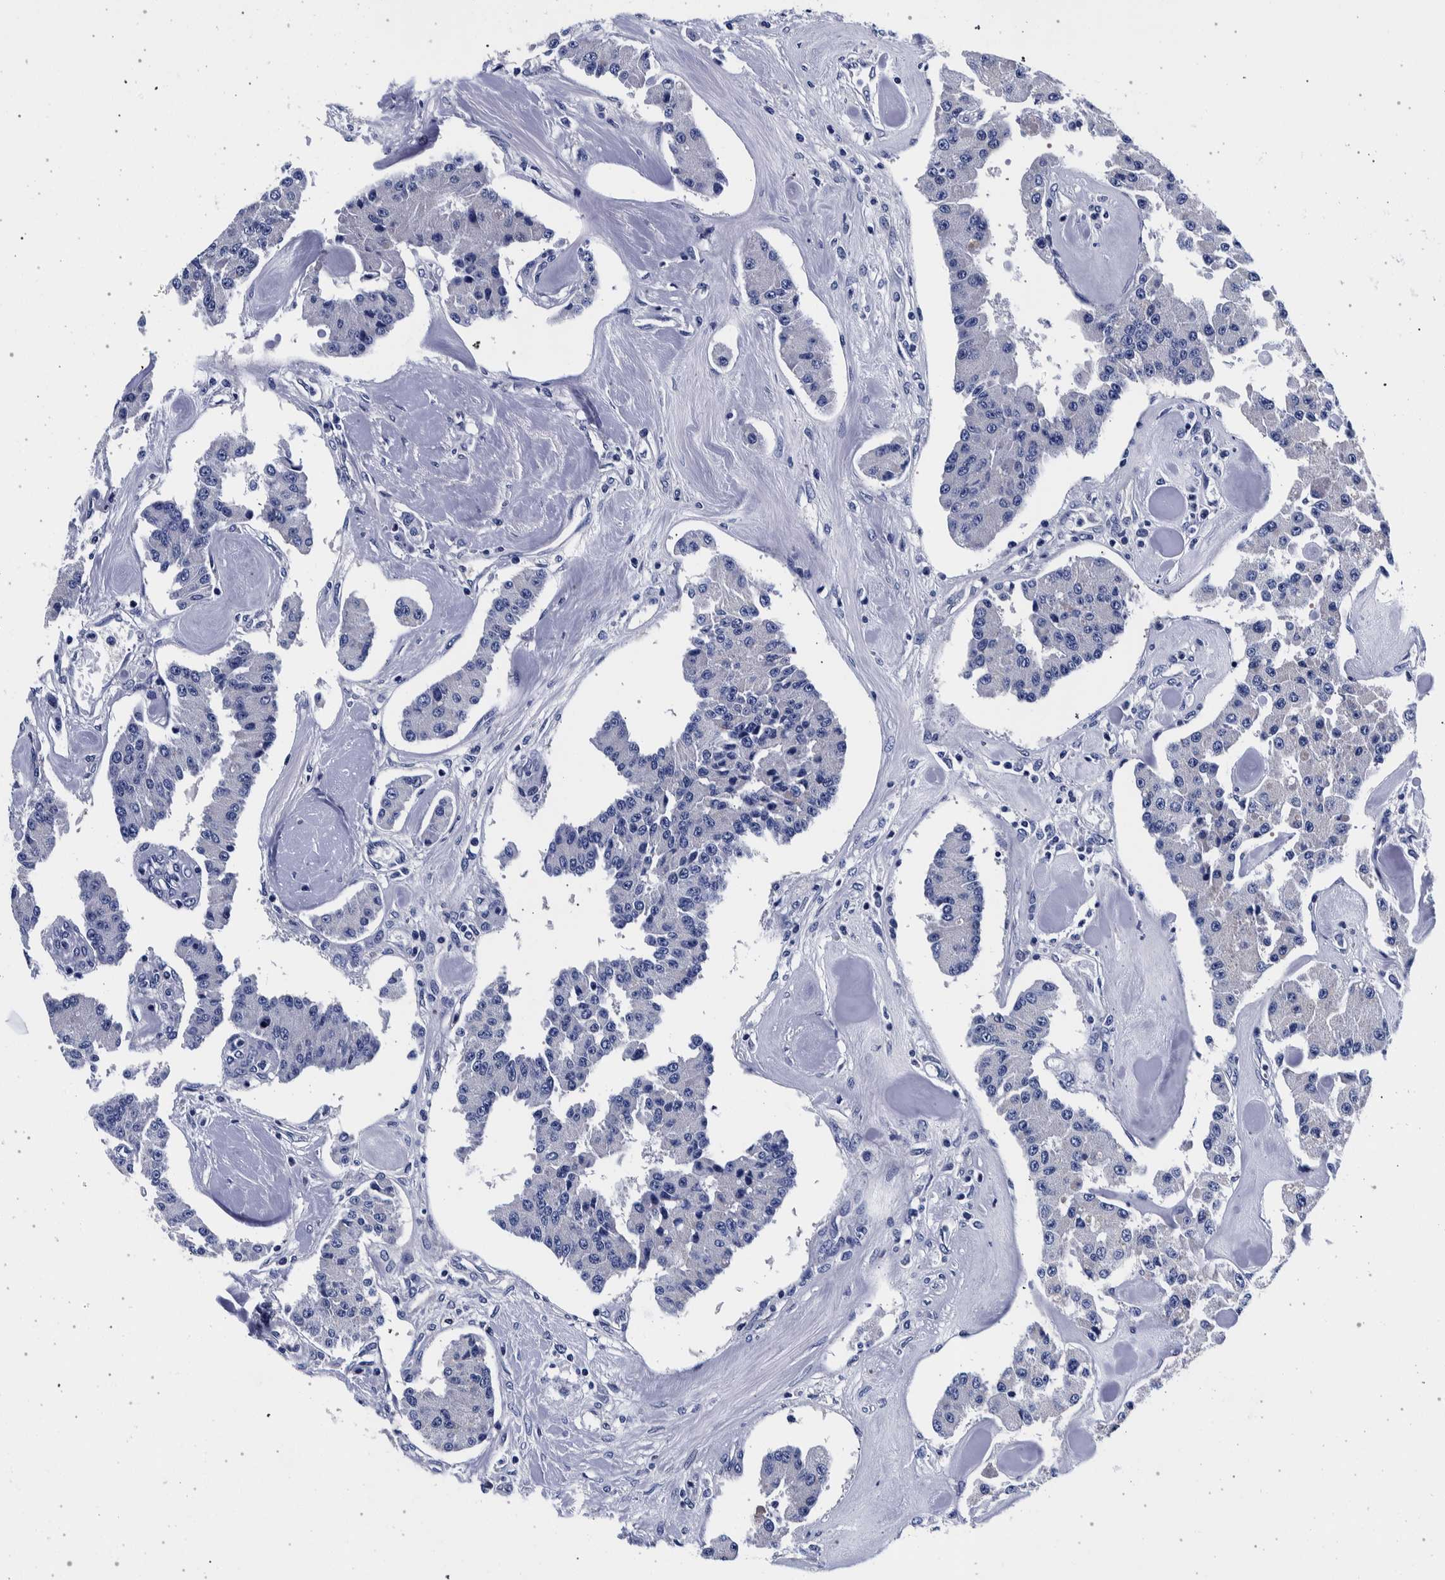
{"staining": {"intensity": "negative", "quantity": "none", "location": "none"}, "tissue": "carcinoid", "cell_type": "Tumor cells", "image_type": "cancer", "snomed": [{"axis": "morphology", "description": "Carcinoid, malignant, NOS"}, {"axis": "topography", "description": "Pancreas"}], "caption": "Tumor cells are negative for brown protein staining in carcinoid (malignant).", "gene": "NIBAN2", "patient": {"sex": "male", "age": 41}}